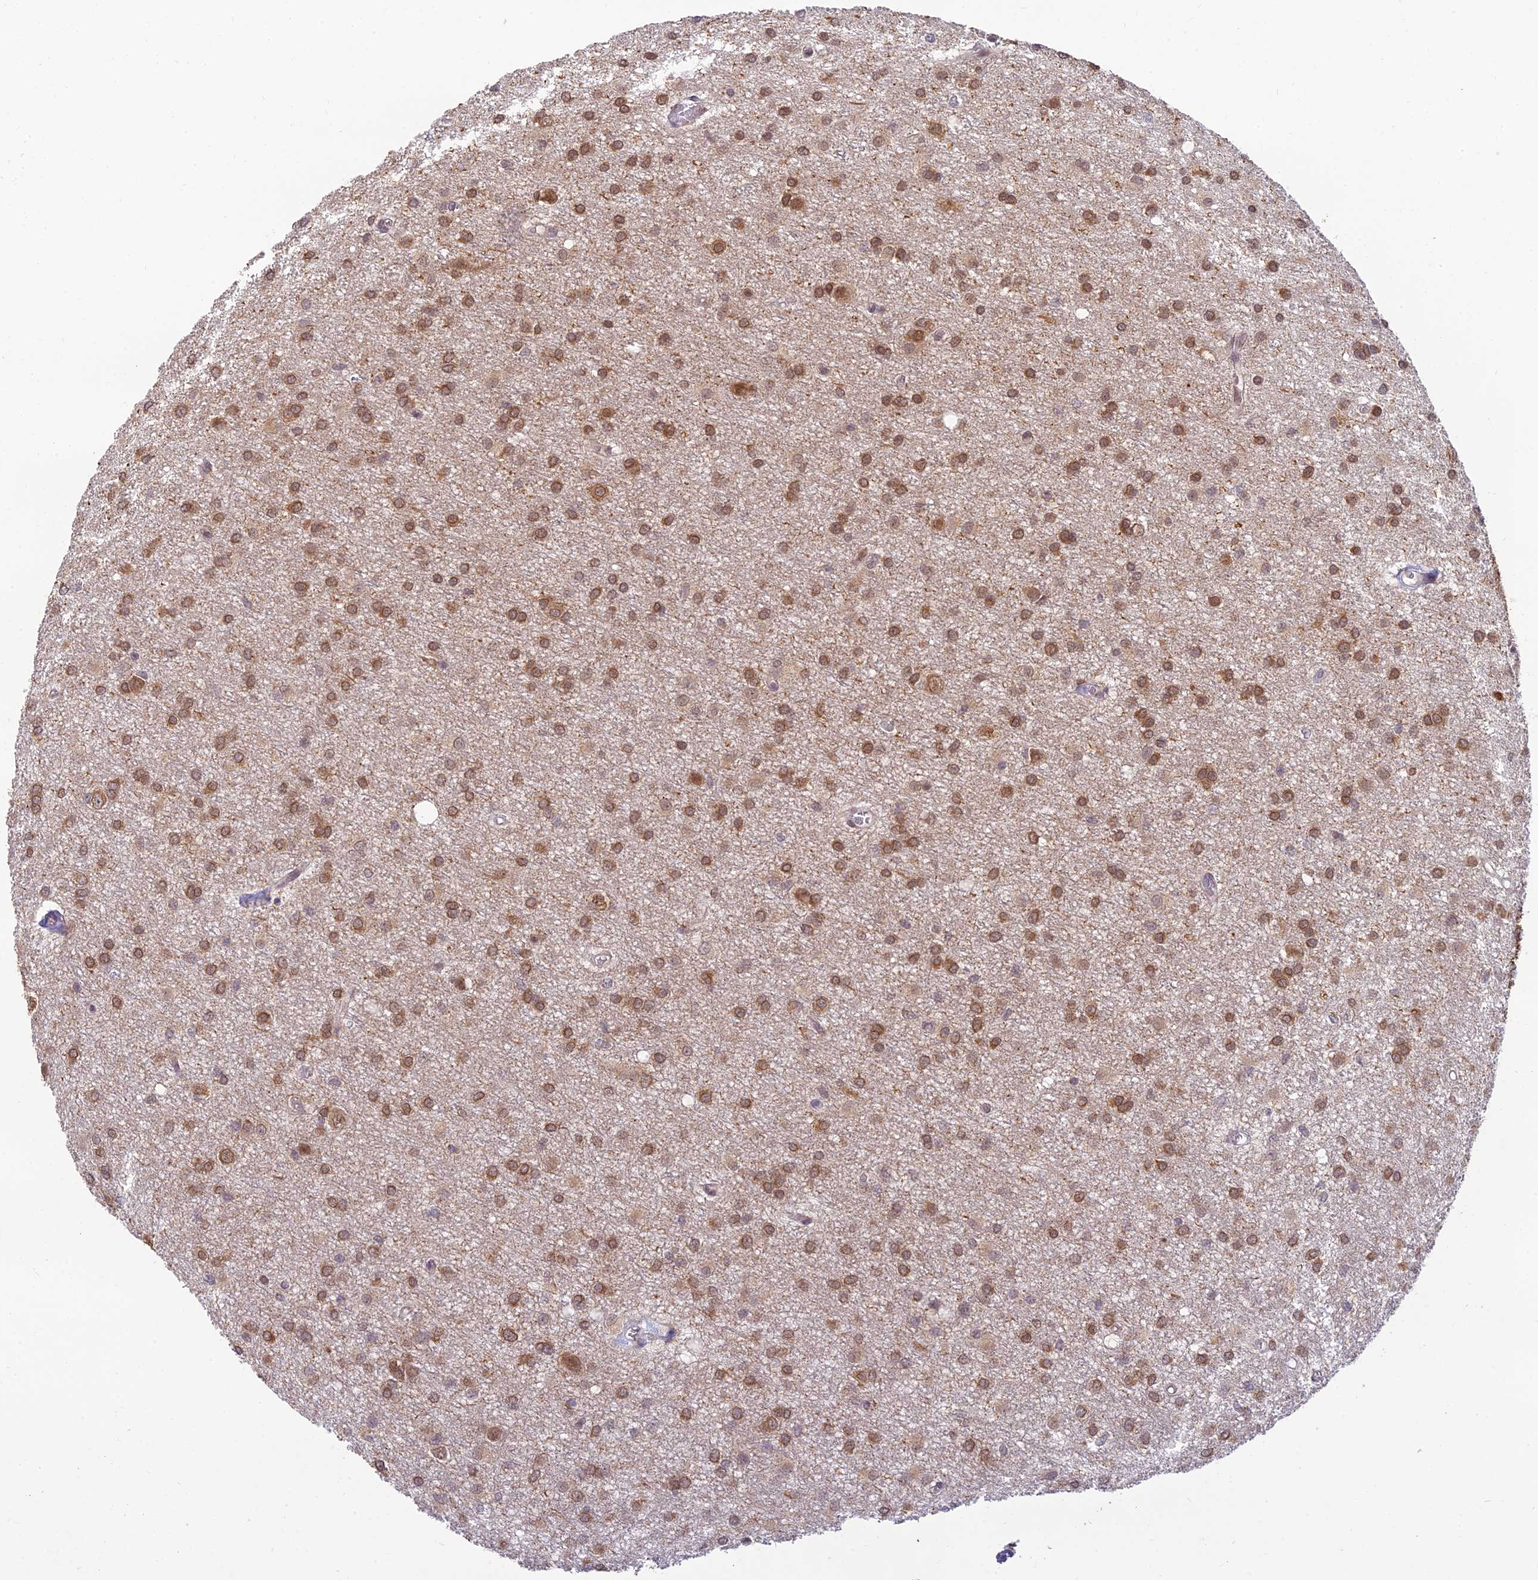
{"staining": {"intensity": "moderate", "quantity": ">75%", "location": "cytoplasmic/membranous"}, "tissue": "glioma", "cell_type": "Tumor cells", "image_type": "cancer", "snomed": [{"axis": "morphology", "description": "Glioma, malignant, High grade"}, {"axis": "topography", "description": "Brain"}], "caption": "IHC photomicrograph of neoplastic tissue: human glioma stained using immunohistochemistry reveals medium levels of moderate protein expression localized specifically in the cytoplasmic/membranous of tumor cells, appearing as a cytoplasmic/membranous brown color.", "gene": "SKIC8", "patient": {"sex": "female", "age": 50}}